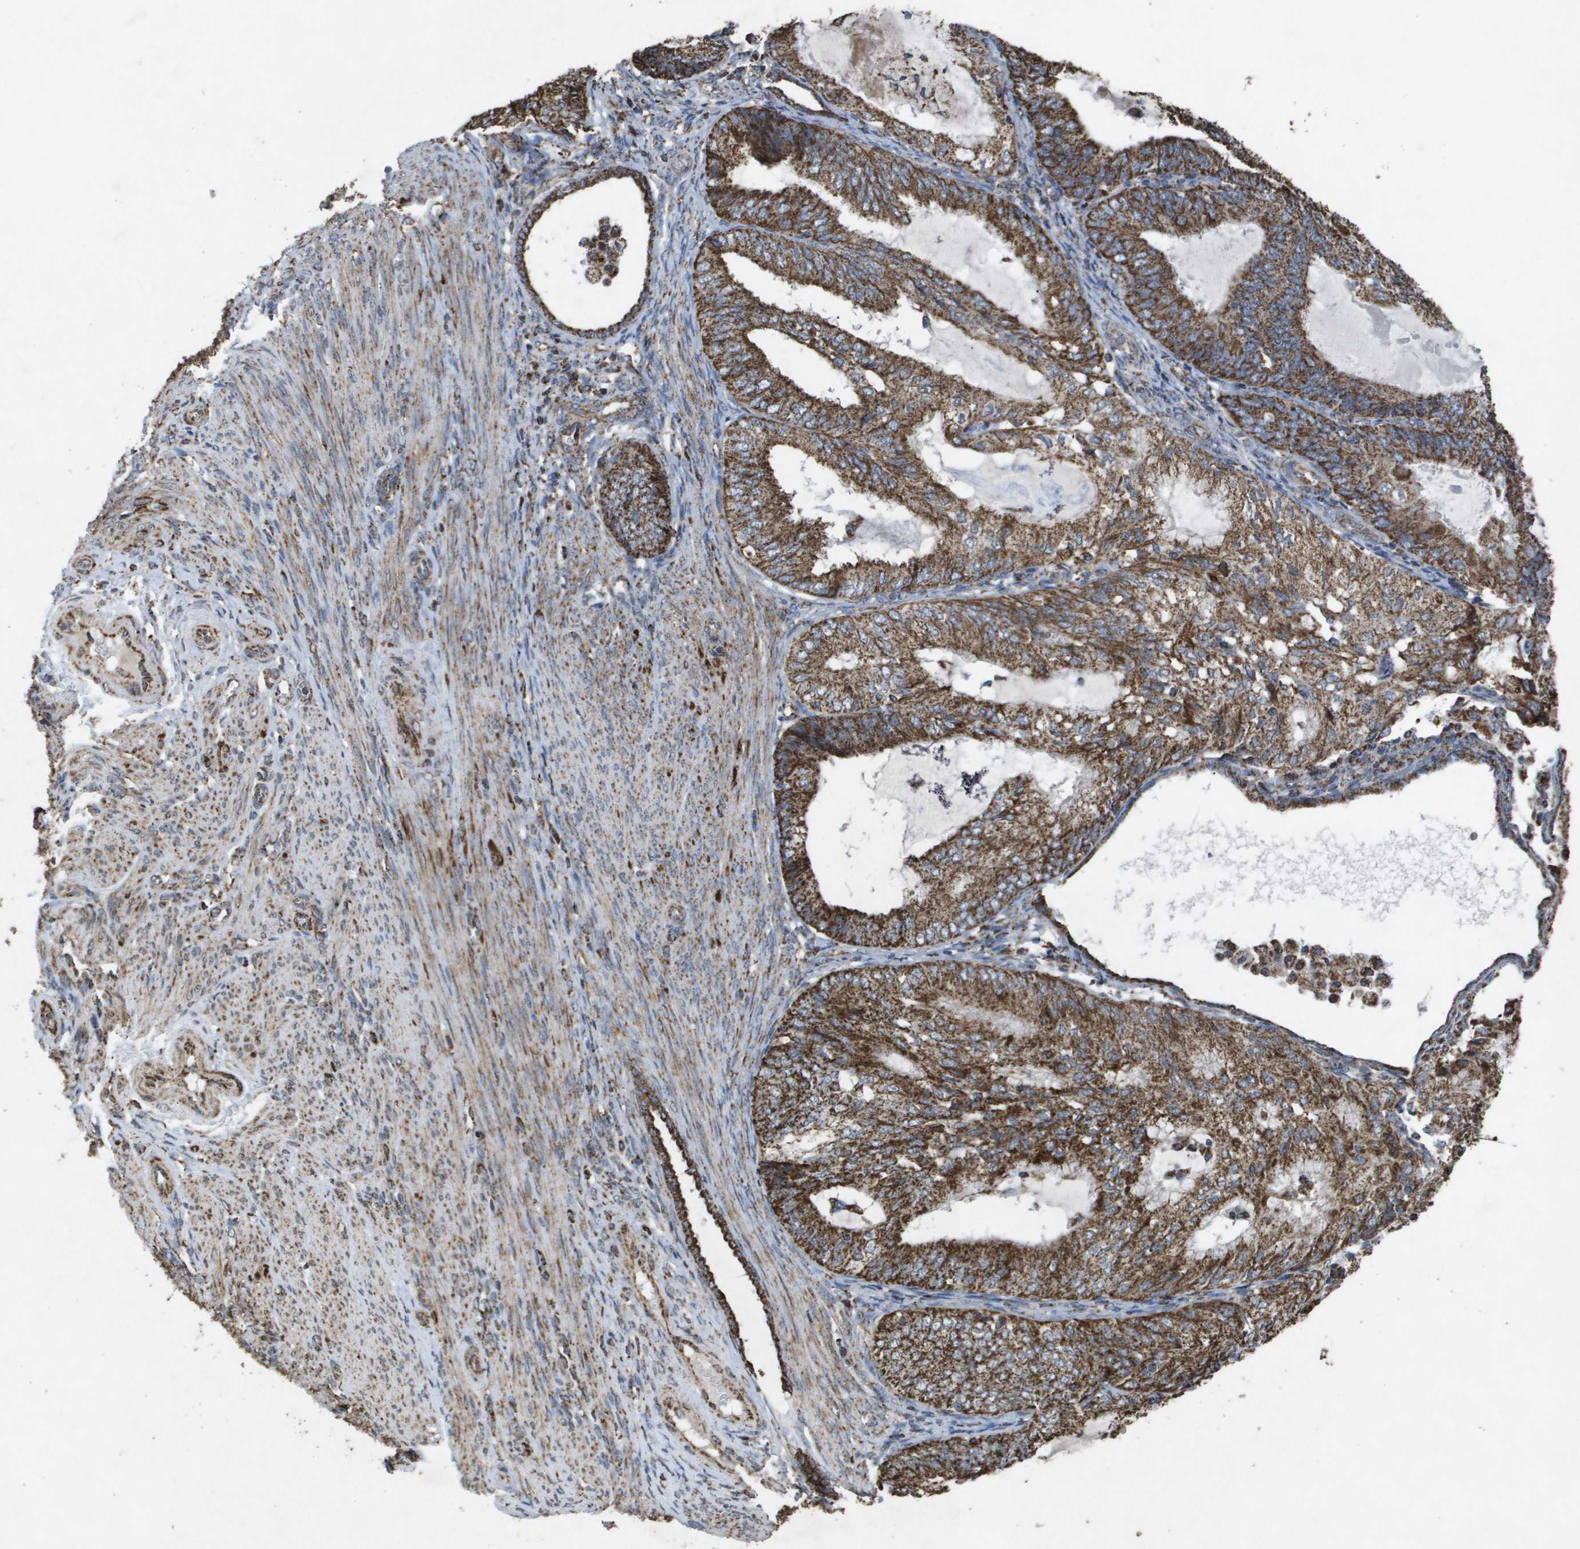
{"staining": {"intensity": "strong", "quantity": ">75%", "location": "cytoplasmic/membranous"}, "tissue": "endometrial cancer", "cell_type": "Tumor cells", "image_type": "cancer", "snomed": [{"axis": "morphology", "description": "Adenocarcinoma, NOS"}, {"axis": "topography", "description": "Endometrium"}], "caption": "Adenocarcinoma (endometrial) stained with a brown dye reveals strong cytoplasmic/membranous positive positivity in approximately >75% of tumor cells.", "gene": "HSPE1", "patient": {"sex": "female", "age": 81}}